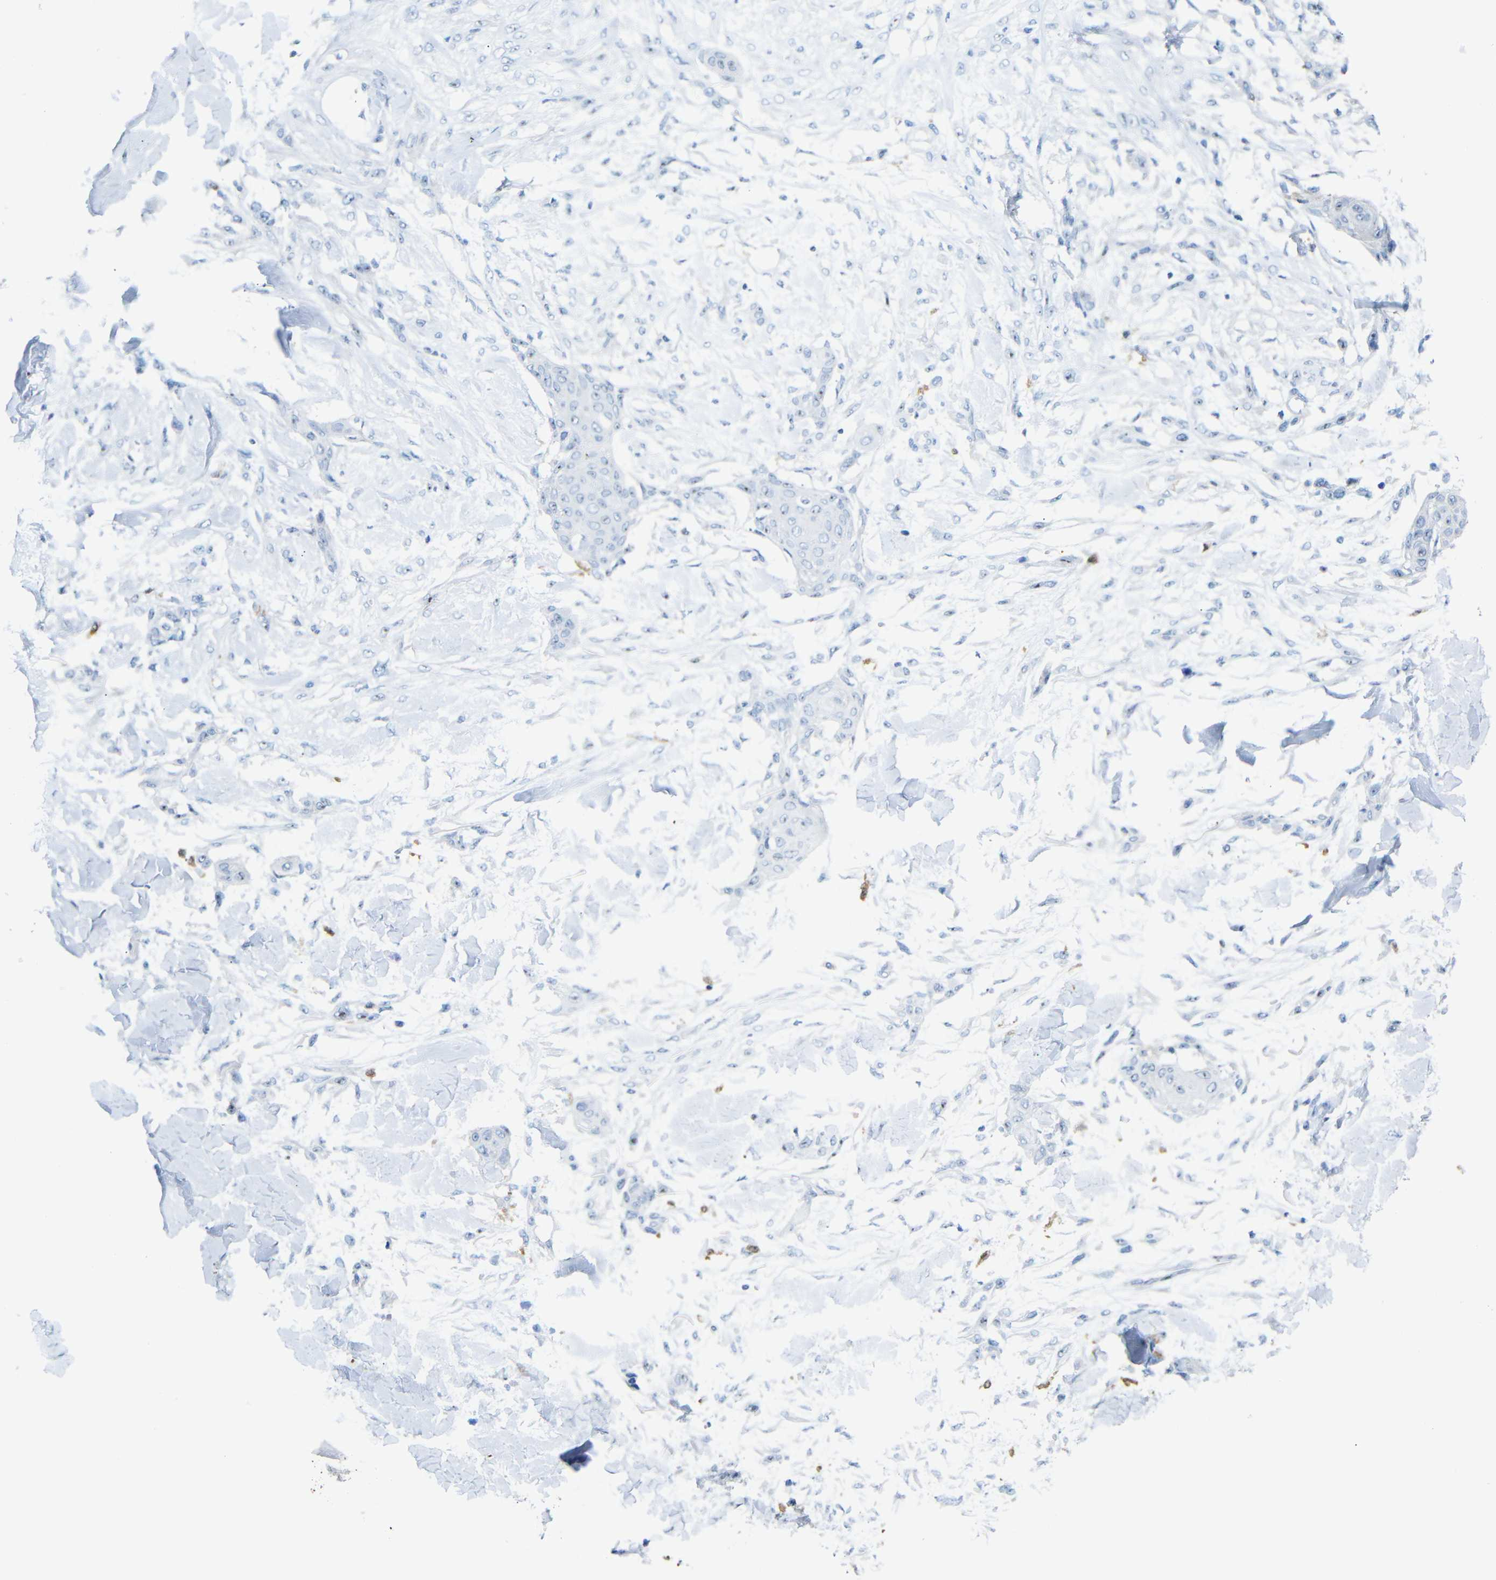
{"staining": {"intensity": "negative", "quantity": "none", "location": "none"}, "tissue": "skin cancer", "cell_type": "Tumor cells", "image_type": "cancer", "snomed": [{"axis": "morphology", "description": "Squamous cell carcinoma, NOS"}, {"axis": "topography", "description": "Skin"}], "caption": "This image is of squamous cell carcinoma (skin) stained with IHC to label a protein in brown with the nuclei are counter-stained blue. There is no positivity in tumor cells.", "gene": "C1orf210", "patient": {"sex": "female", "age": 59}}